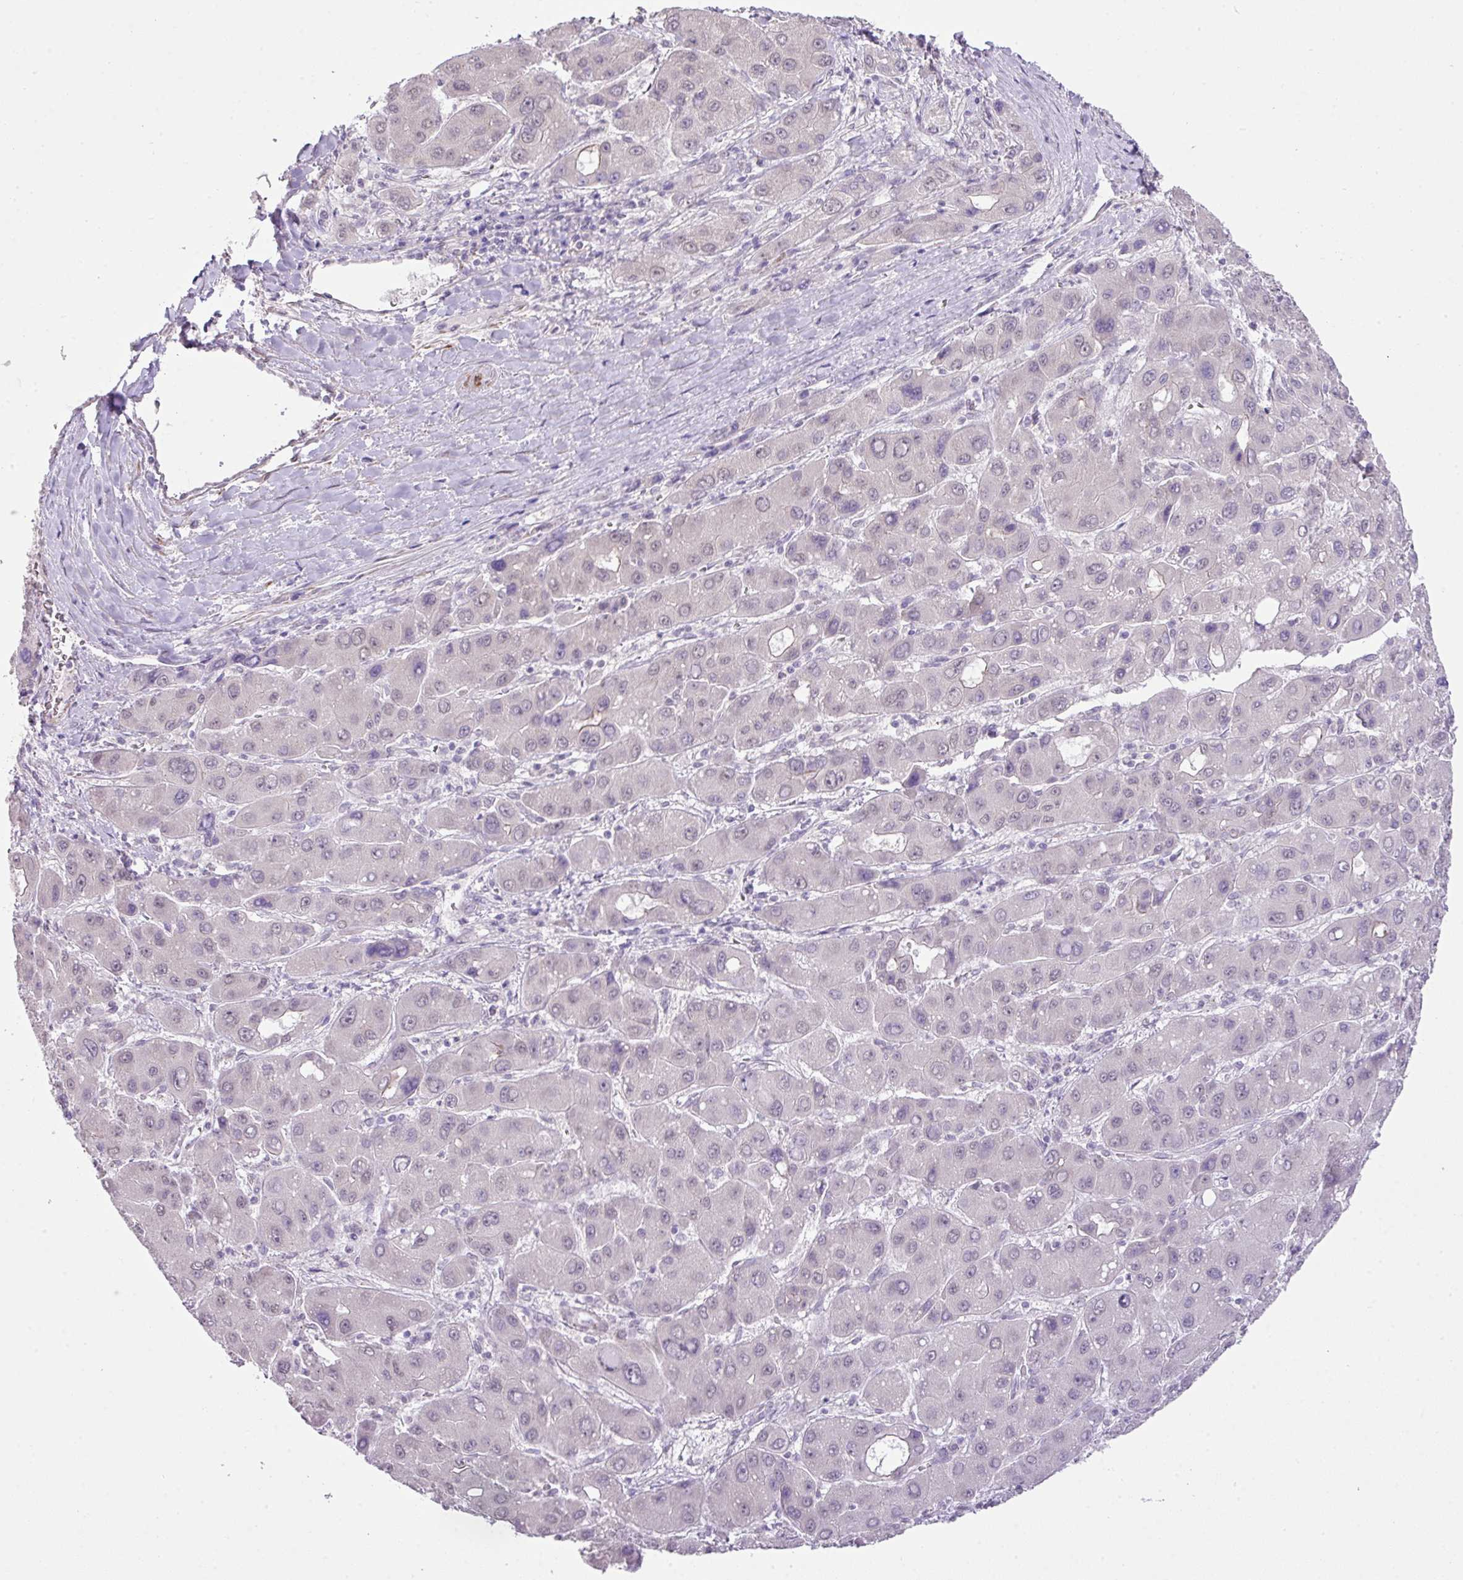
{"staining": {"intensity": "negative", "quantity": "none", "location": "none"}, "tissue": "liver cancer", "cell_type": "Tumor cells", "image_type": "cancer", "snomed": [{"axis": "morphology", "description": "Carcinoma, Hepatocellular, NOS"}, {"axis": "topography", "description": "Liver"}], "caption": "Tumor cells are negative for protein expression in human liver cancer (hepatocellular carcinoma).", "gene": "DIP2A", "patient": {"sex": "male", "age": 55}}